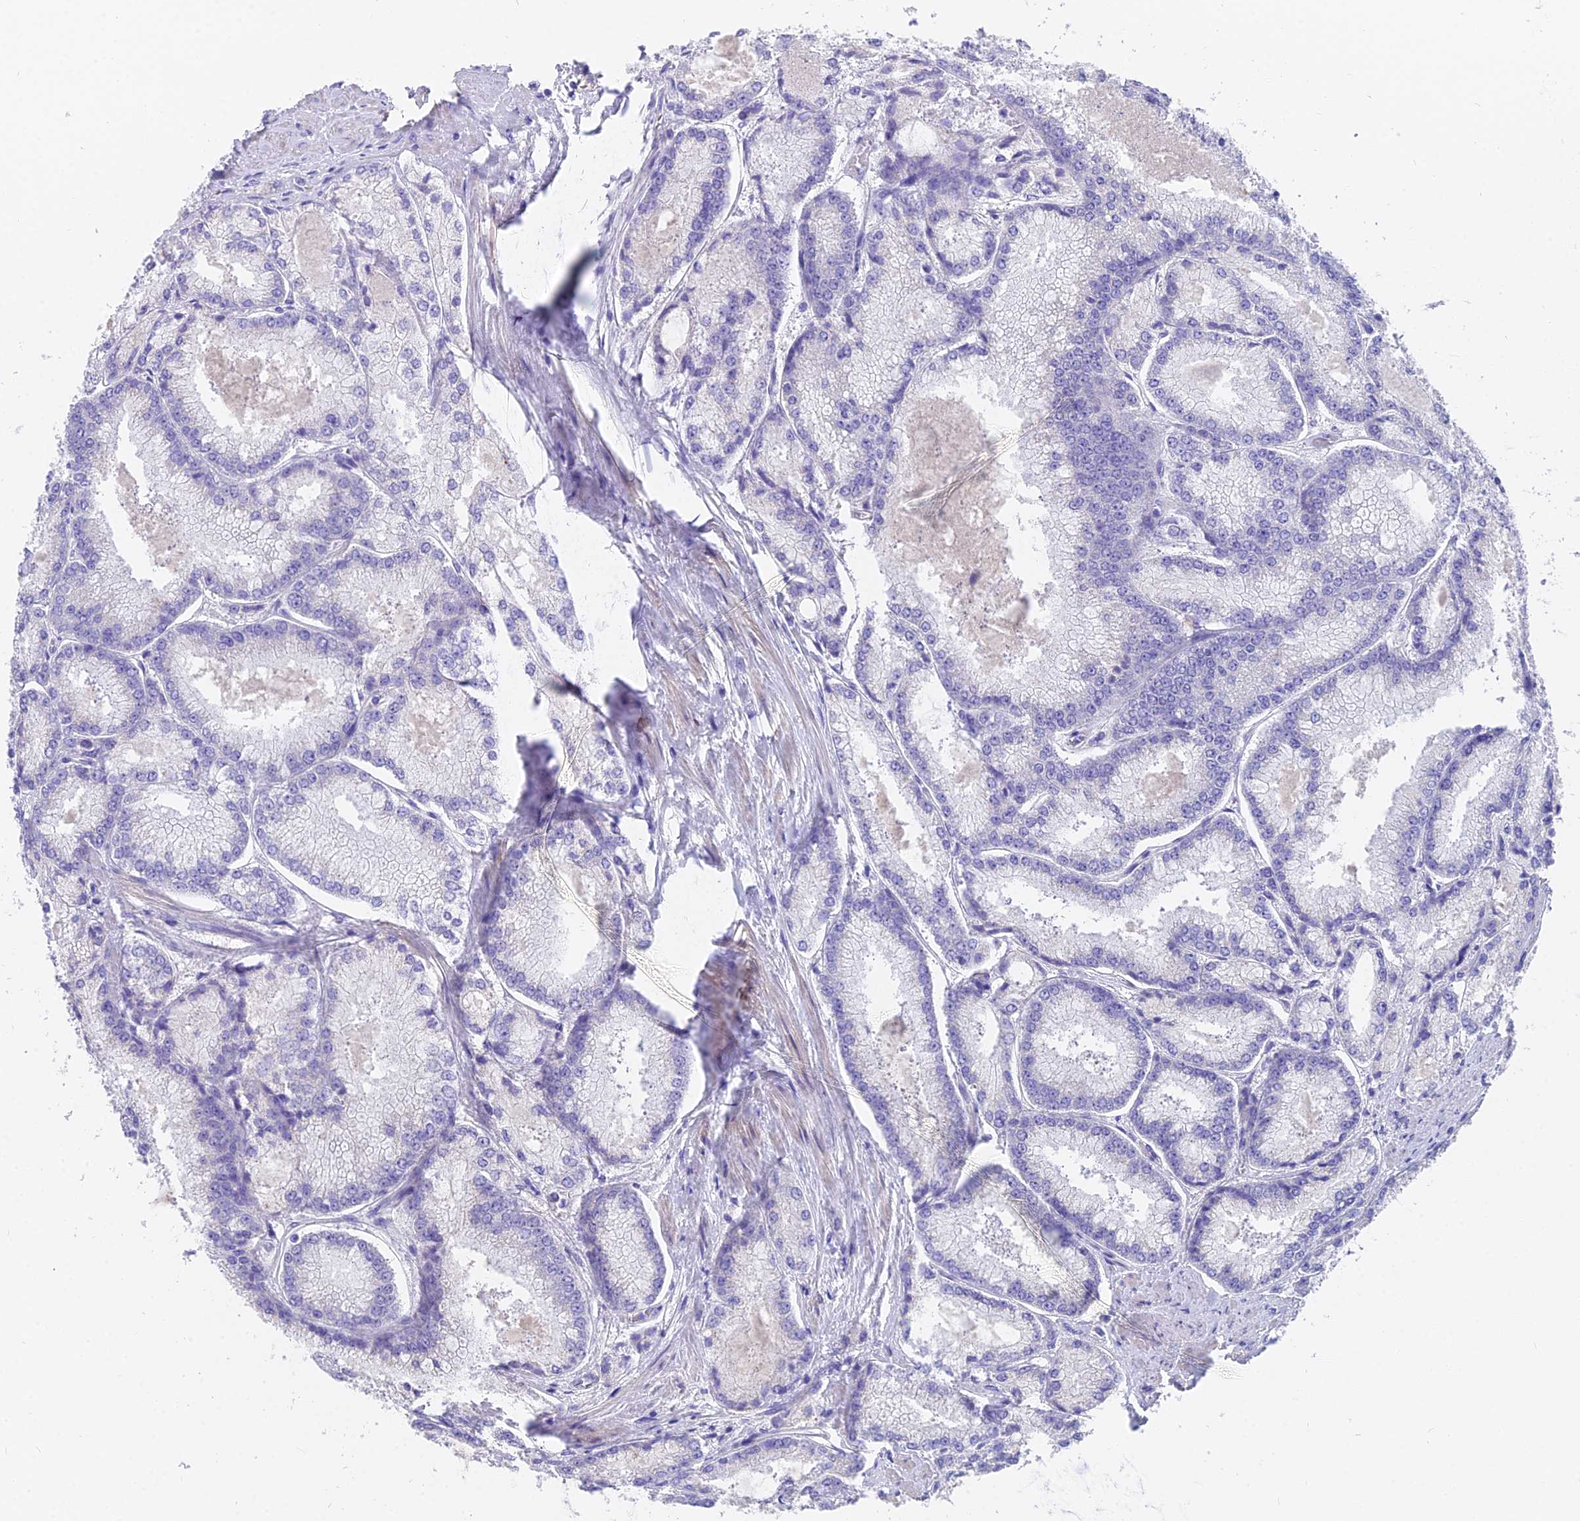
{"staining": {"intensity": "negative", "quantity": "none", "location": "none"}, "tissue": "prostate cancer", "cell_type": "Tumor cells", "image_type": "cancer", "snomed": [{"axis": "morphology", "description": "Adenocarcinoma, Low grade"}, {"axis": "topography", "description": "Prostate"}], "caption": "An immunohistochemistry histopathology image of prostate adenocarcinoma (low-grade) is shown. There is no staining in tumor cells of prostate adenocarcinoma (low-grade).", "gene": "FAM168B", "patient": {"sex": "male", "age": 74}}